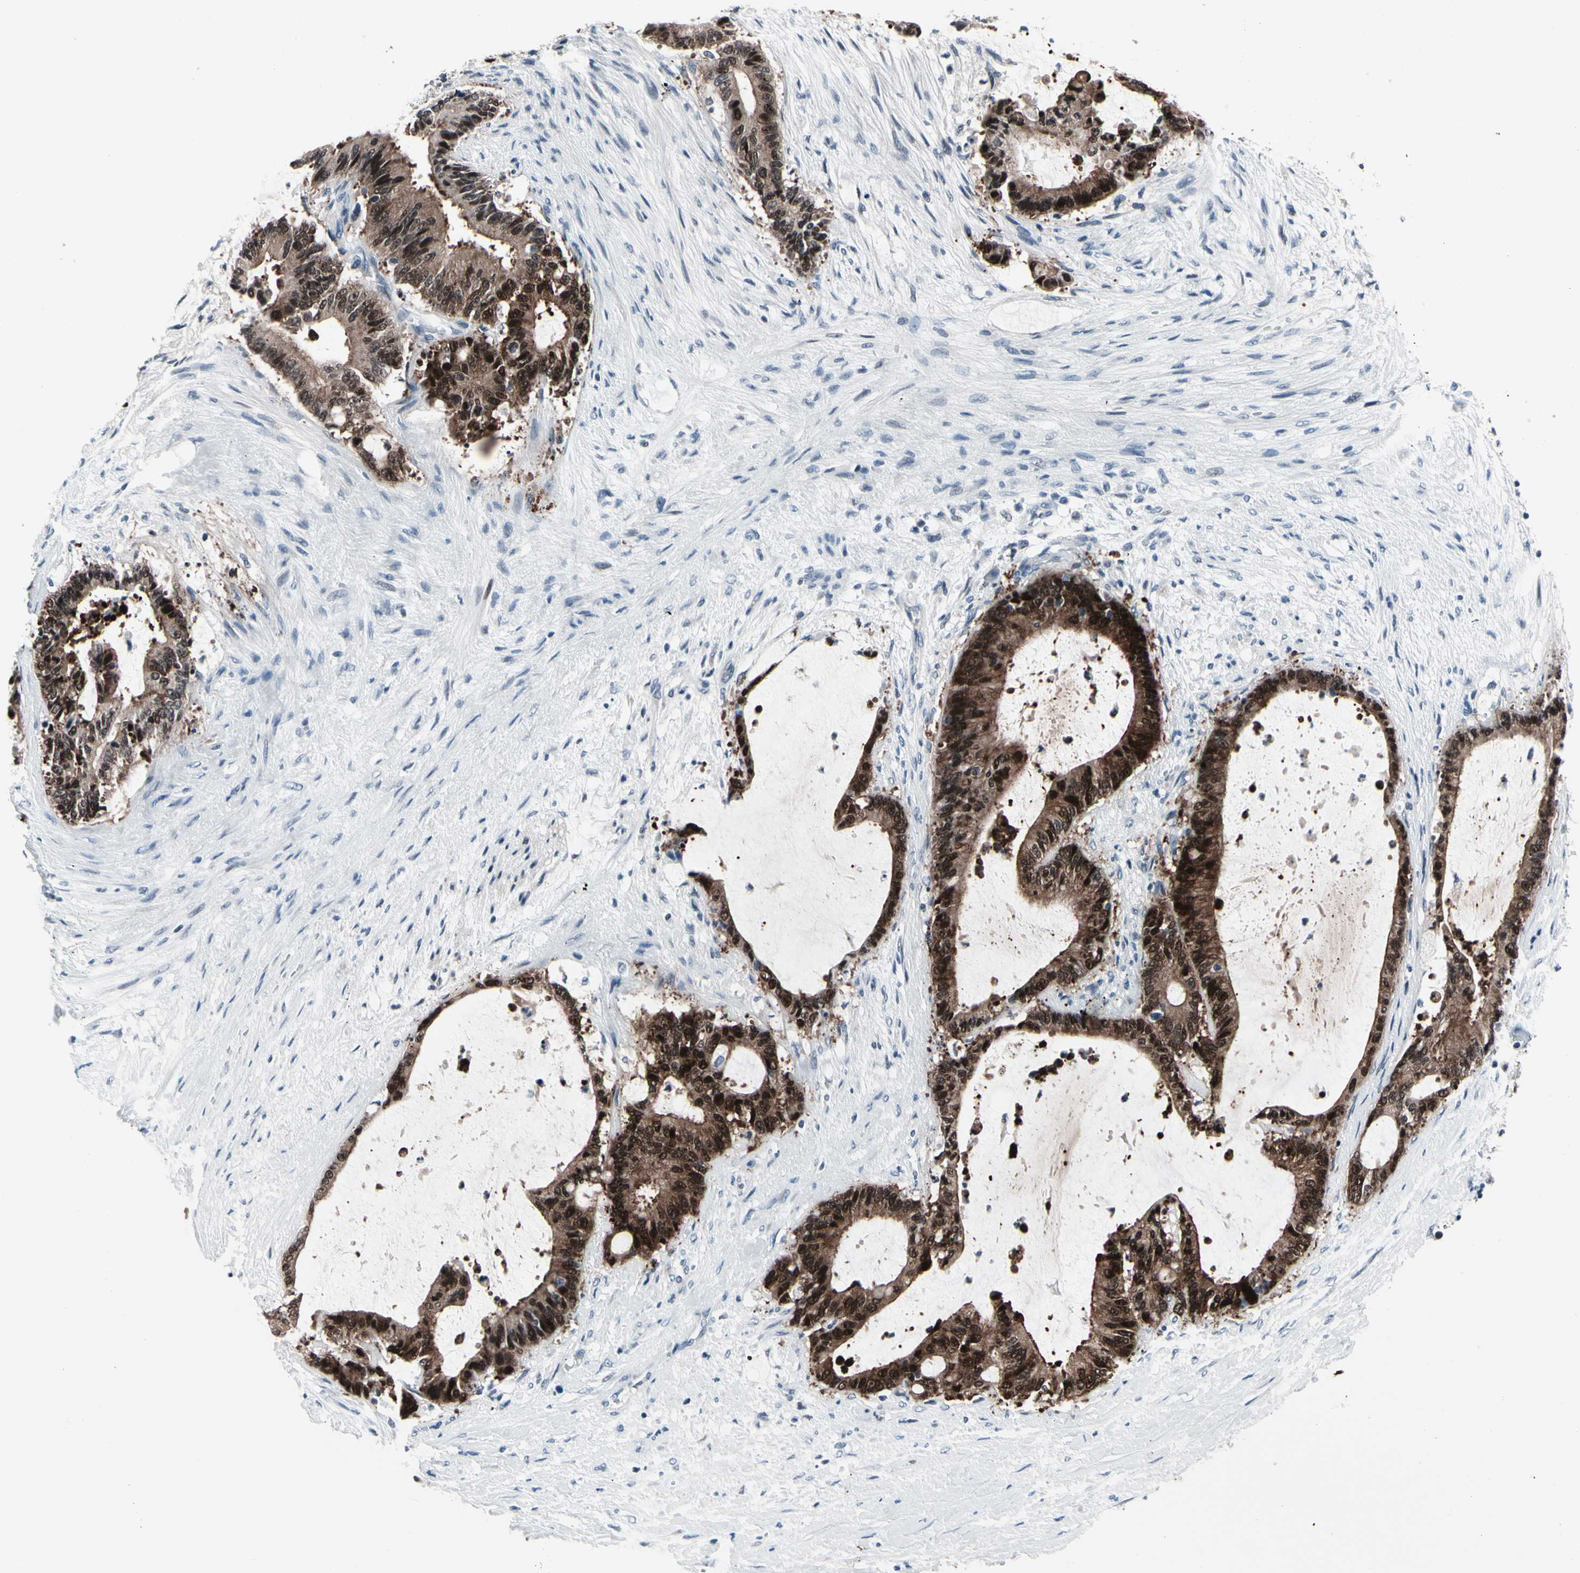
{"staining": {"intensity": "strong", "quantity": ">75%", "location": "cytoplasmic/membranous,nuclear"}, "tissue": "liver cancer", "cell_type": "Tumor cells", "image_type": "cancer", "snomed": [{"axis": "morphology", "description": "Cholangiocarcinoma"}, {"axis": "topography", "description": "Liver"}], "caption": "This micrograph shows IHC staining of human liver cancer, with high strong cytoplasmic/membranous and nuclear staining in about >75% of tumor cells.", "gene": "TXN", "patient": {"sex": "female", "age": 73}}